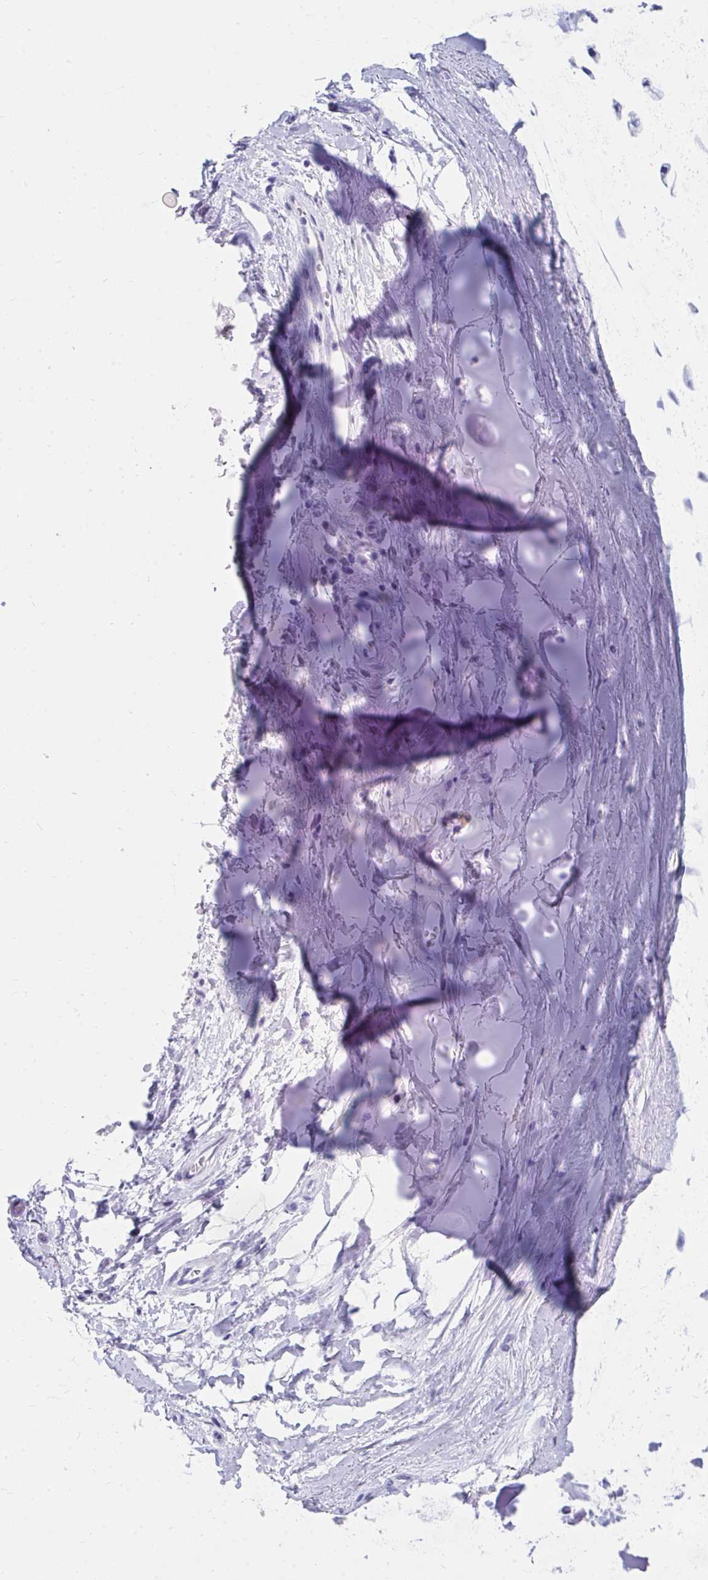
{"staining": {"intensity": "negative", "quantity": "none", "location": "none"}, "tissue": "soft tissue", "cell_type": "Chondrocytes", "image_type": "normal", "snomed": [{"axis": "morphology", "description": "Normal tissue, NOS"}, {"axis": "topography", "description": "Cartilage tissue"}, {"axis": "topography", "description": "Bronchus"}], "caption": "This is an immunohistochemistry (IHC) micrograph of normal soft tissue. There is no staining in chondrocytes.", "gene": "HGD", "patient": {"sex": "male", "age": 64}}